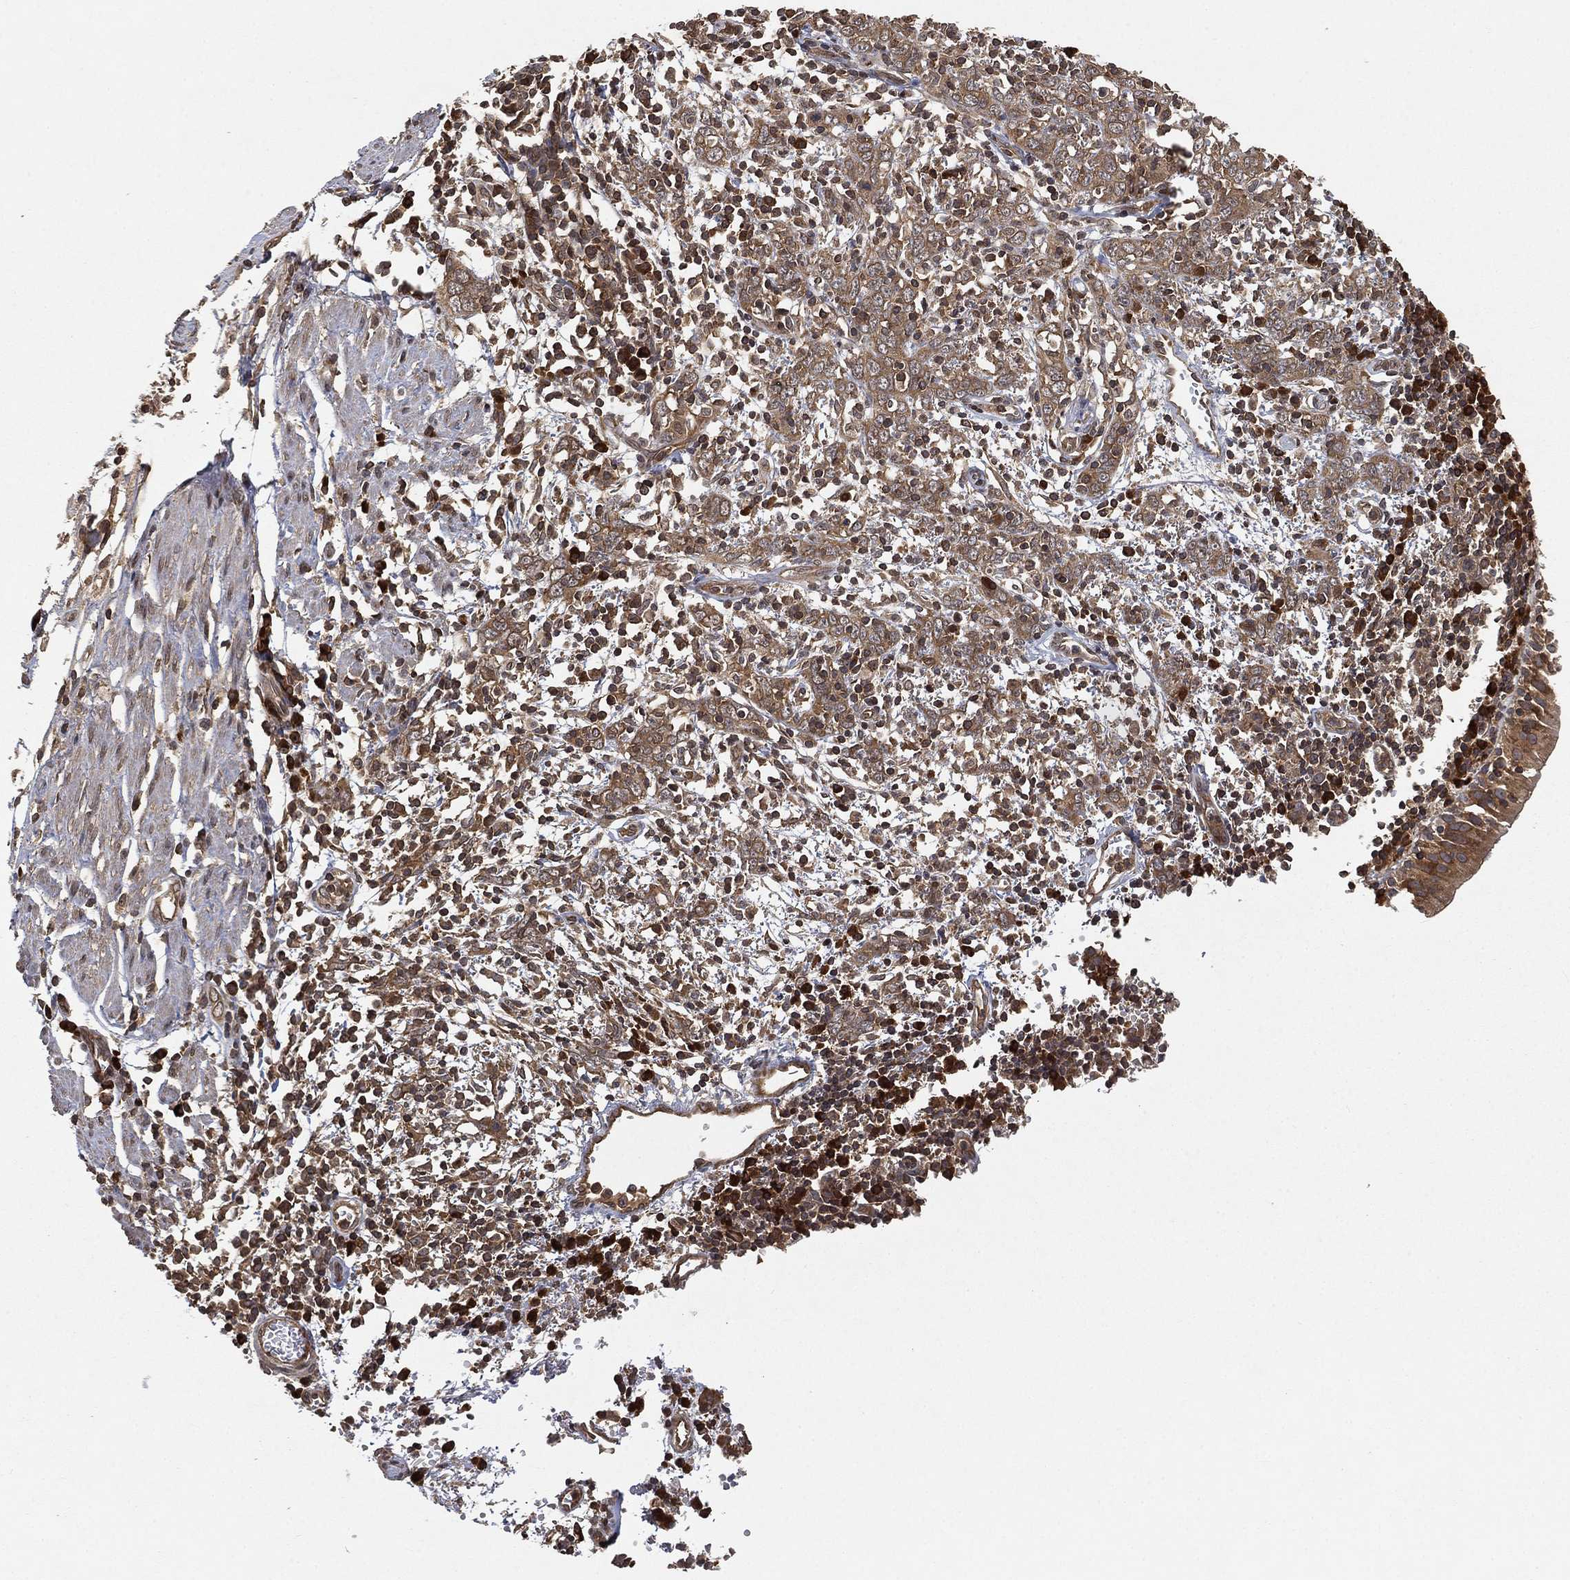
{"staining": {"intensity": "moderate", "quantity": ">75%", "location": "cytoplasmic/membranous"}, "tissue": "bronchus", "cell_type": "Respiratory epithelial cells", "image_type": "normal", "snomed": [{"axis": "morphology", "description": "Normal tissue, NOS"}, {"axis": "morphology", "description": "Squamous cell carcinoma, NOS"}, {"axis": "topography", "description": "Cartilage tissue"}, {"axis": "topography", "description": "Bronchus"}, {"axis": "topography", "description": "Lung"}], "caption": "Moderate cytoplasmic/membranous expression is appreciated in about >75% of respiratory epithelial cells in unremarkable bronchus.", "gene": "UBA5", "patient": {"sex": "male", "age": 66}}